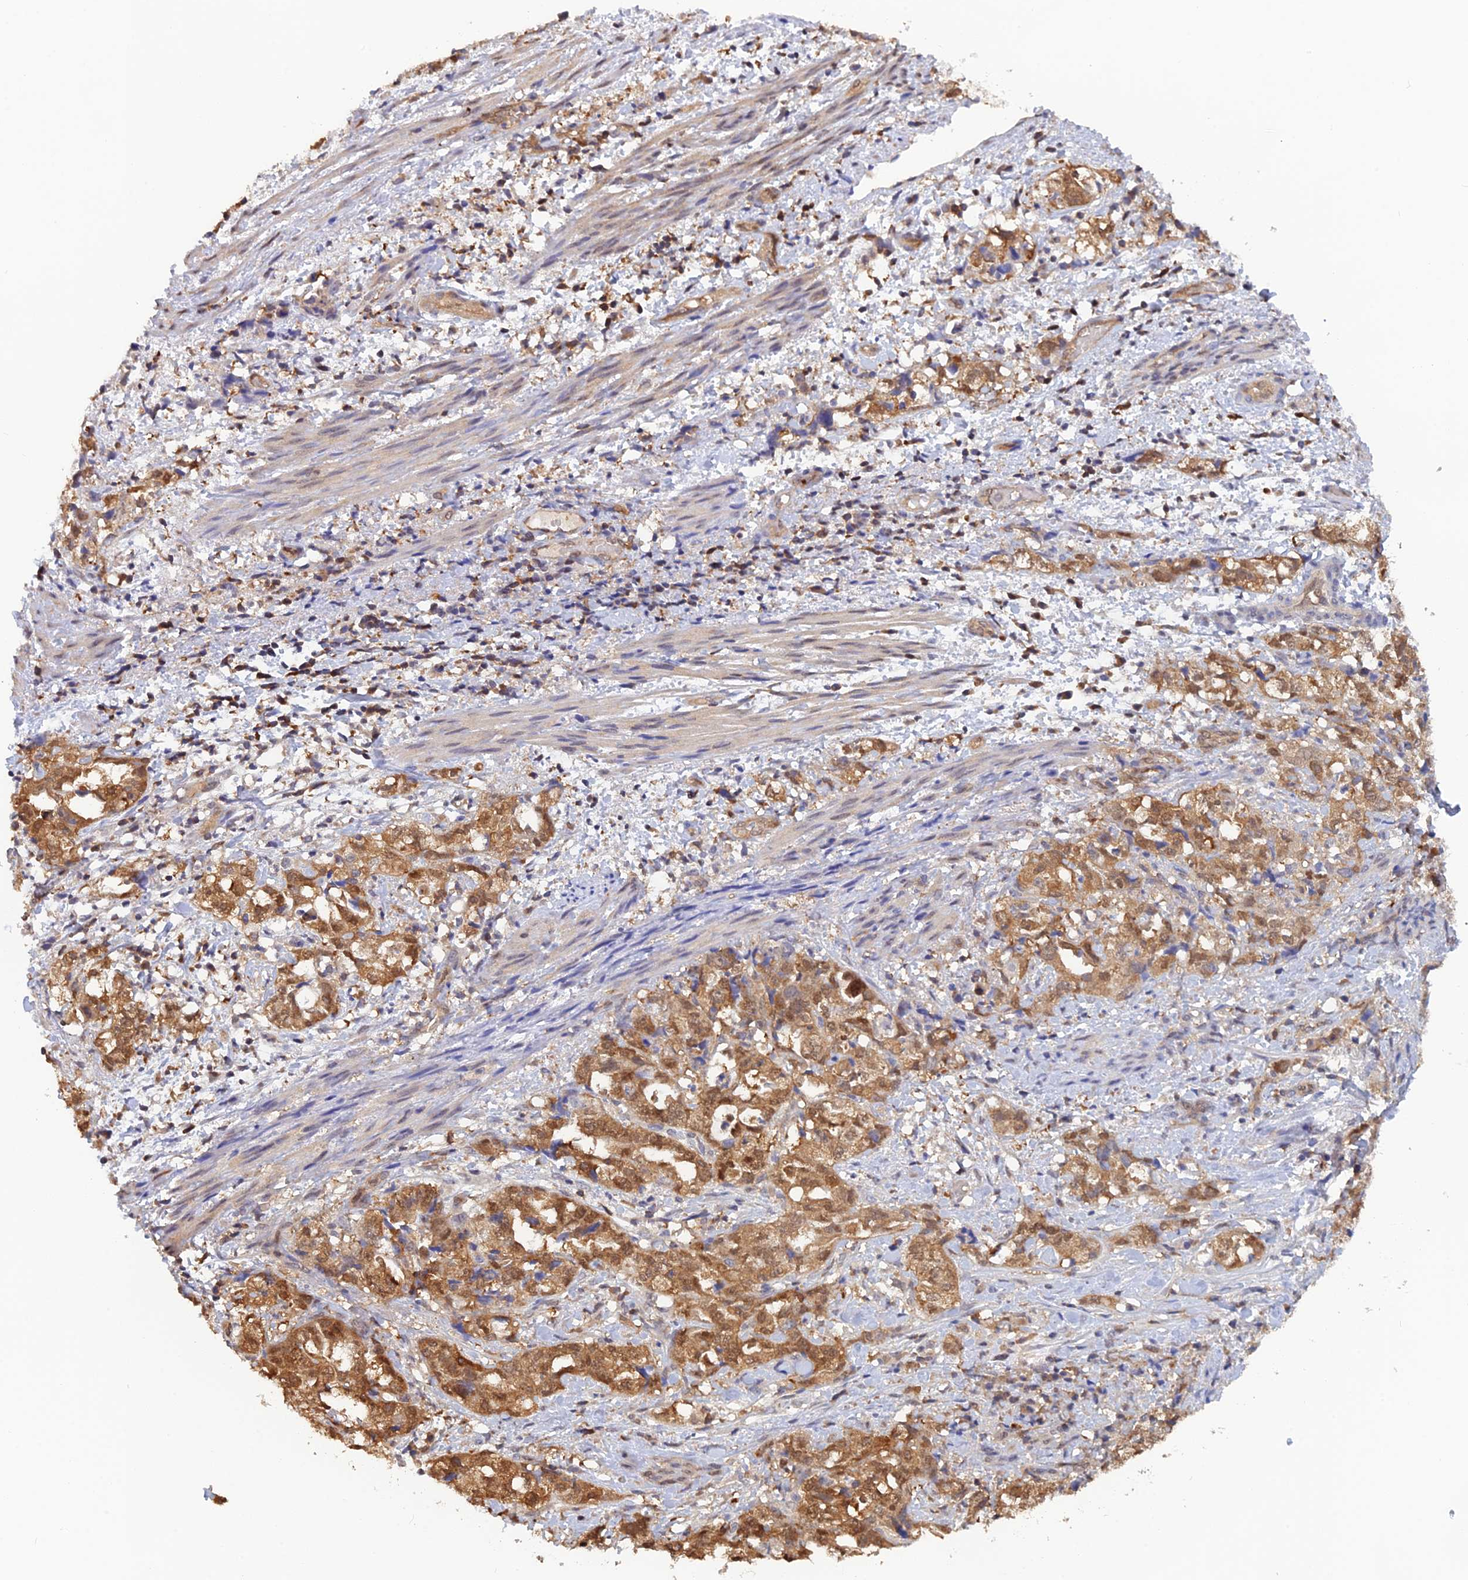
{"staining": {"intensity": "moderate", "quantity": ">75%", "location": "cytoplasmic/membranous,nuclear"}, "tissue": "endometrial cancer", "cell_type": "Tumor cells", "image_type": "cancer", "snomed": [{"axis": "morphology", "description": "Adenocarcinoma, NOS"}, {"axis": "topography", "description": "Endometrium"}], "caption": "Immunohistochemistry (DAB (3,3'-diaminobenzidine)) staining of human endometrial cancer (adenocarcinoma) reveals moderate cytoplasmic/membranous and nuclear protein expression in about >75% of tumor cells. The staining is performed using DAB (3,3'-diaminobenzidine) brown chromogen to label protein expression. The nuclei are counter-stained blue using hematoxylin.", "gene": "HINT1", "patient": {"sex": "female", "age": 65}}